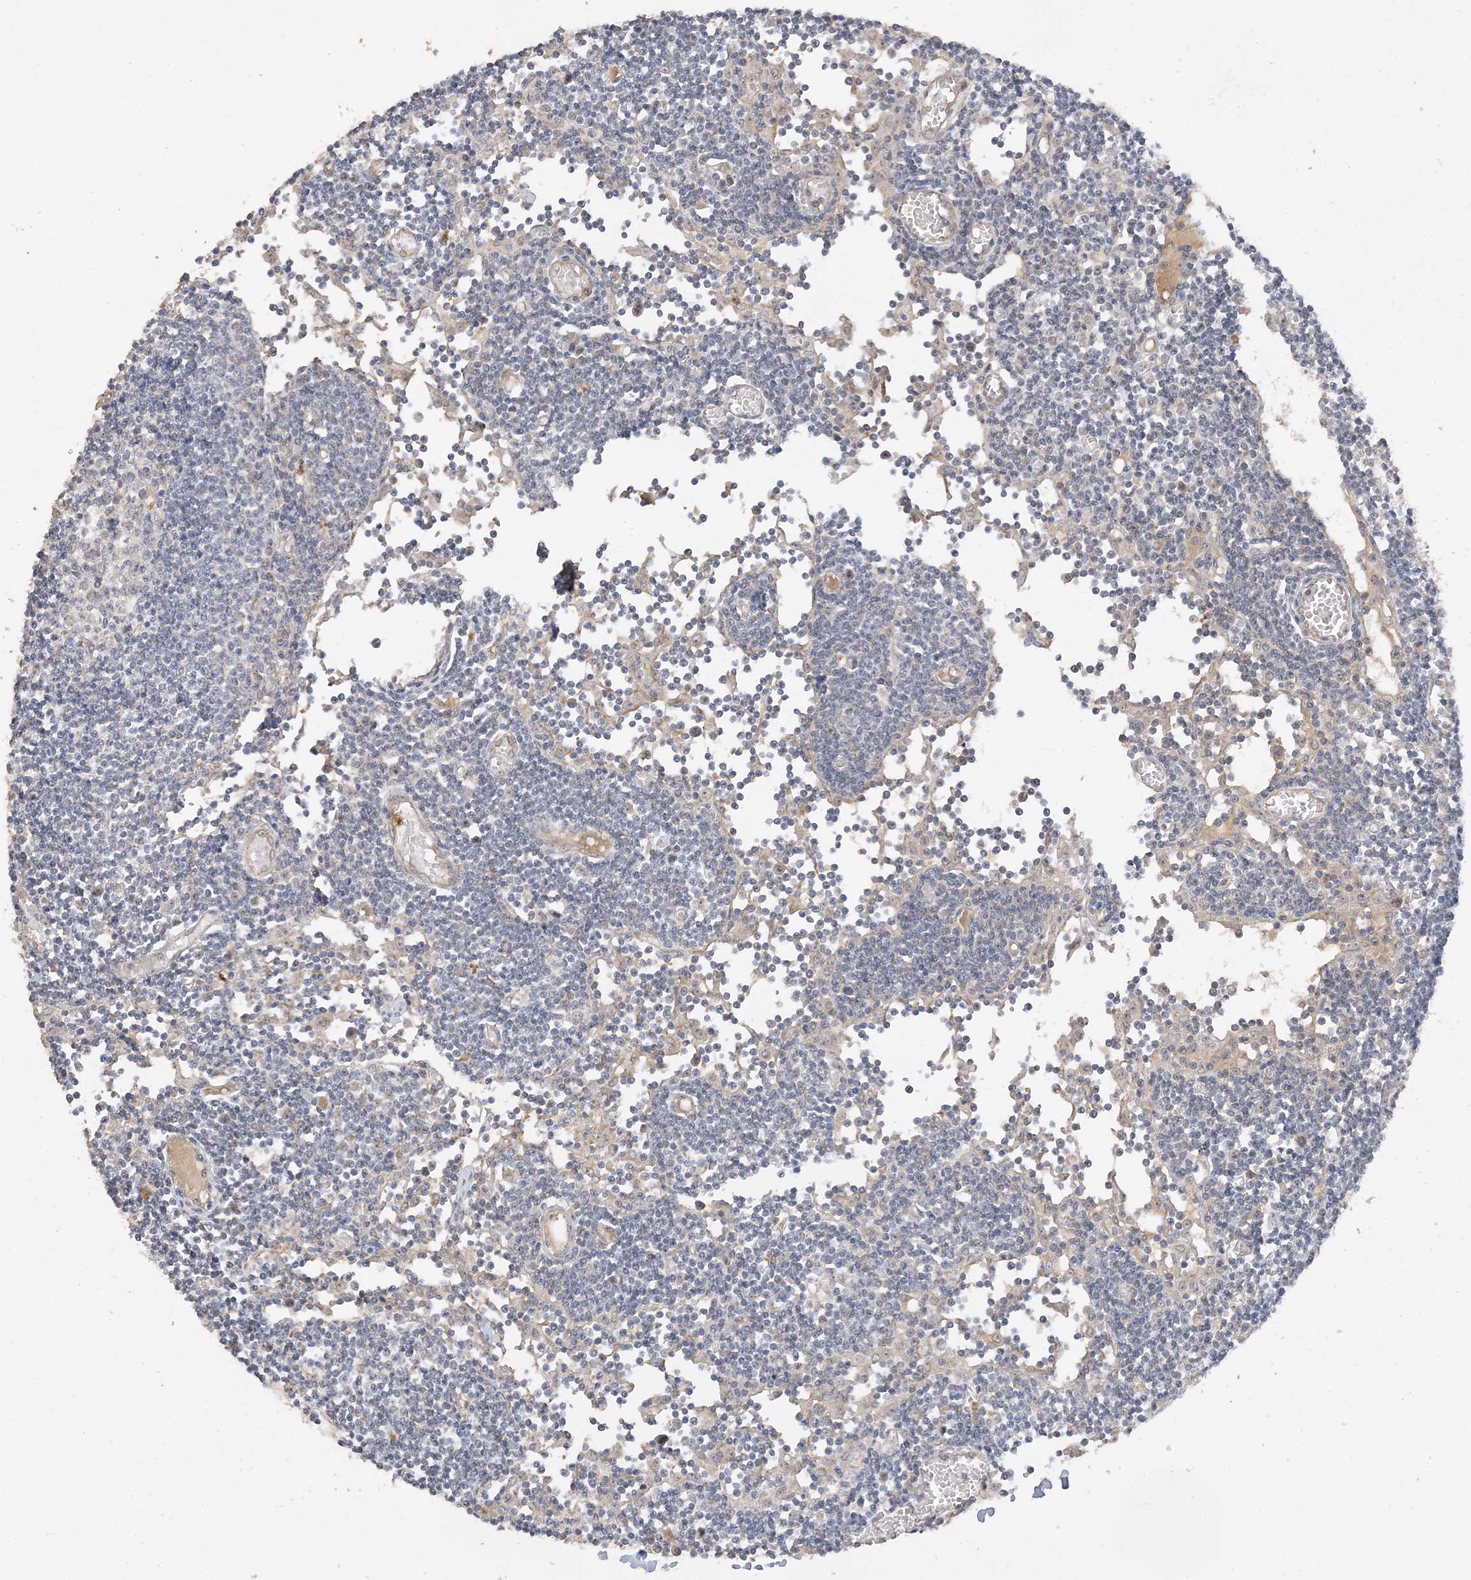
{"staining": {"intensity": "weak", "quantity": "25%-75%", "location": "nuclear"}, "tissue": "lymph node", "cell_type": "Germinal center cells", "image_type": "normal", "snomed": [{"axis": "morphology", "description": "Normal tissue, NOS"}, {"axis": "topography", "description": "Lymph node"}], "caption": "This histopathology image reveals immunohistochemistry (IHC) staining of normal lymph node, with low weak nuclear staining in approximately 25%-75% of germinal center cells.", "gene": "DDX18", "patient": {"sex": "female", "age": 11}}